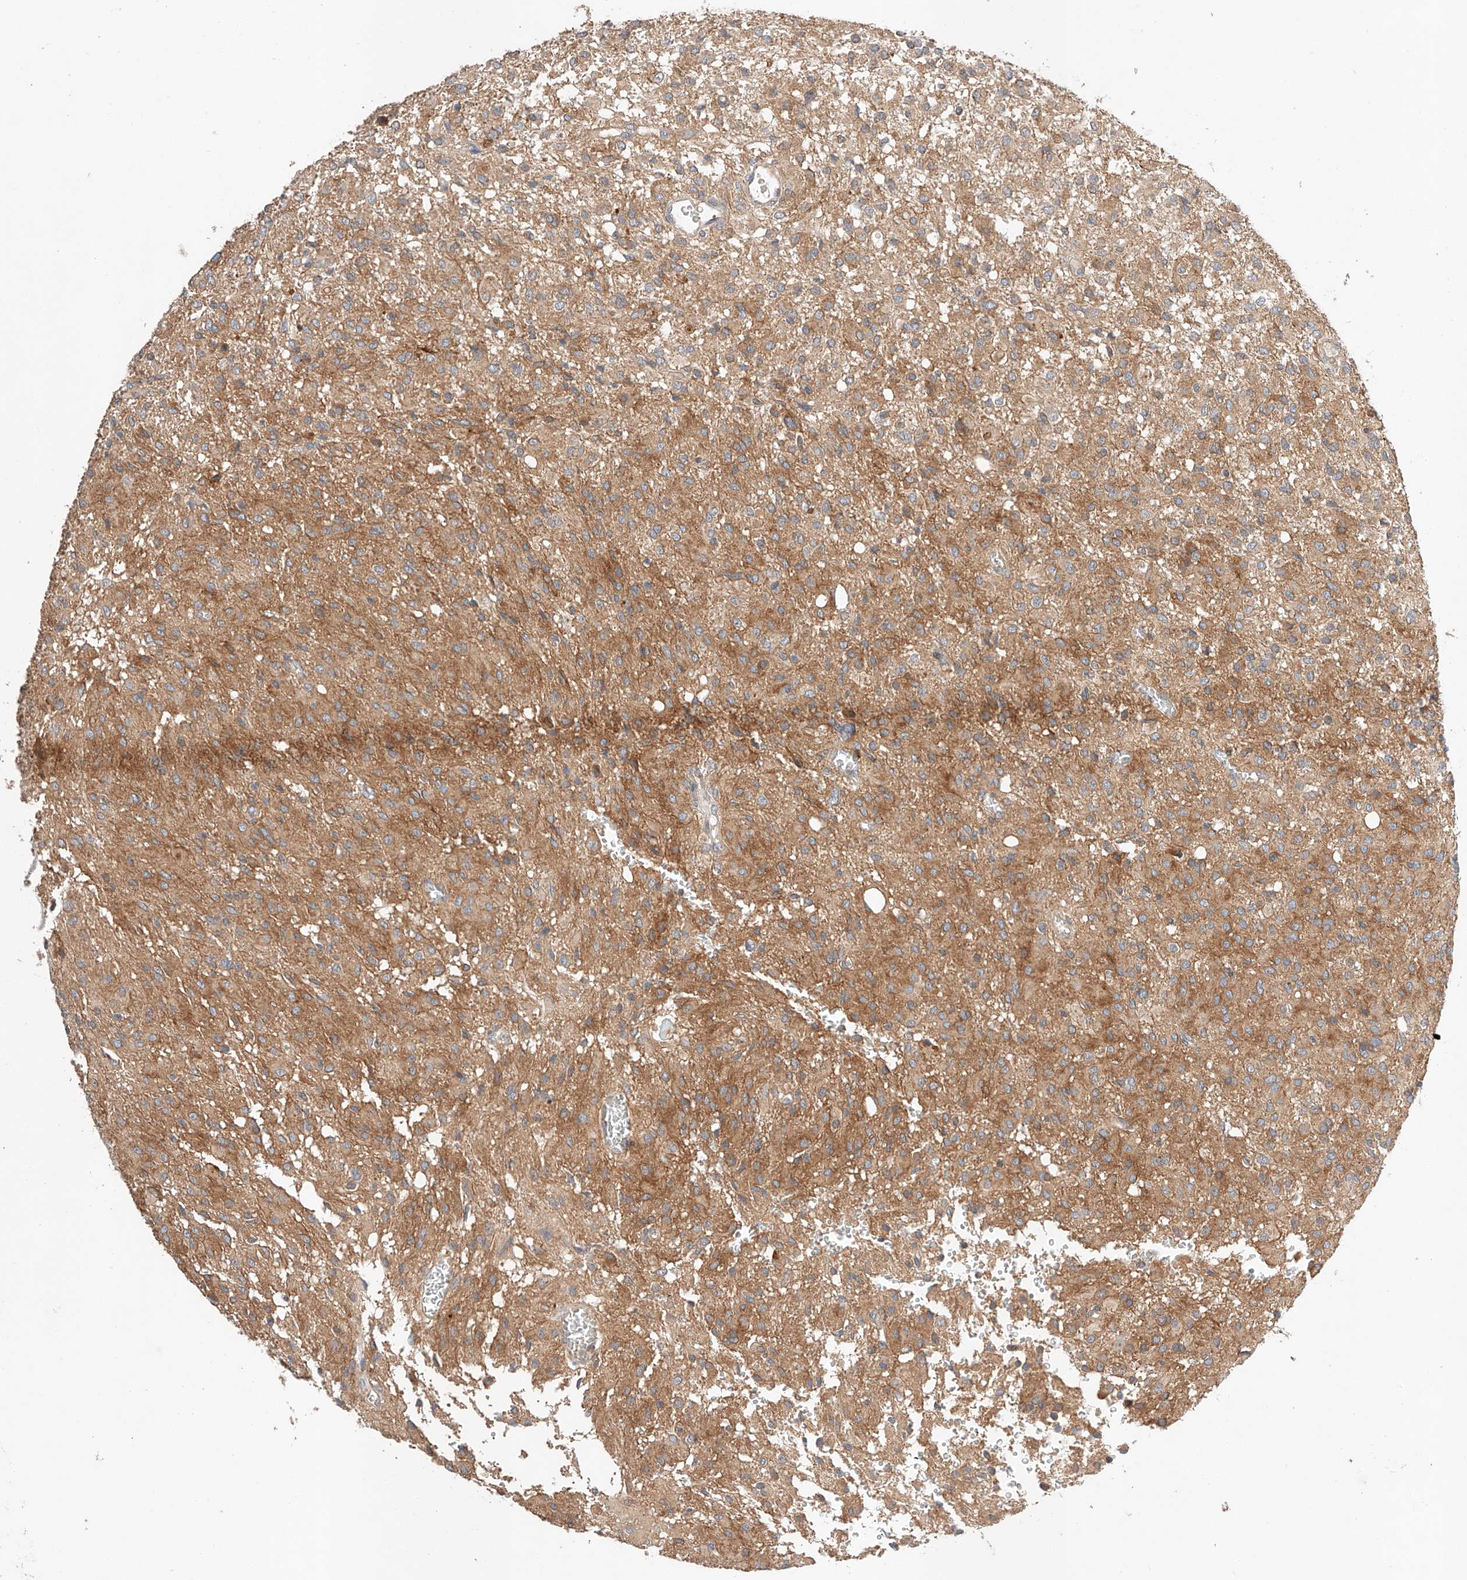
{"staining": {"intensity": "moderate", "quantity": "25%-75%", "location": "cytoplasmic/membranous"}, "tissue": "glioma", "cell_type": "Tumor cells", "image_type": "cancer", "snomed": [{"axis": "morphology", "description": "Glioma, malignant, High grade"}, {"axis": "topography", "description": "Brain"}], "caption": "Protein staining exhibits moderate cytoplasmic/membranous expression in about 25%-75% of tumor cells in malignant high-grade glioma. The staining was performed using DAB (3,3'-diaminobenzidine), with brown indicating positive protein expression. Nuclei are stained blue with hematoxylin.", "gene": "RAB23", "patient": {"sex": "female", "age": 59}}